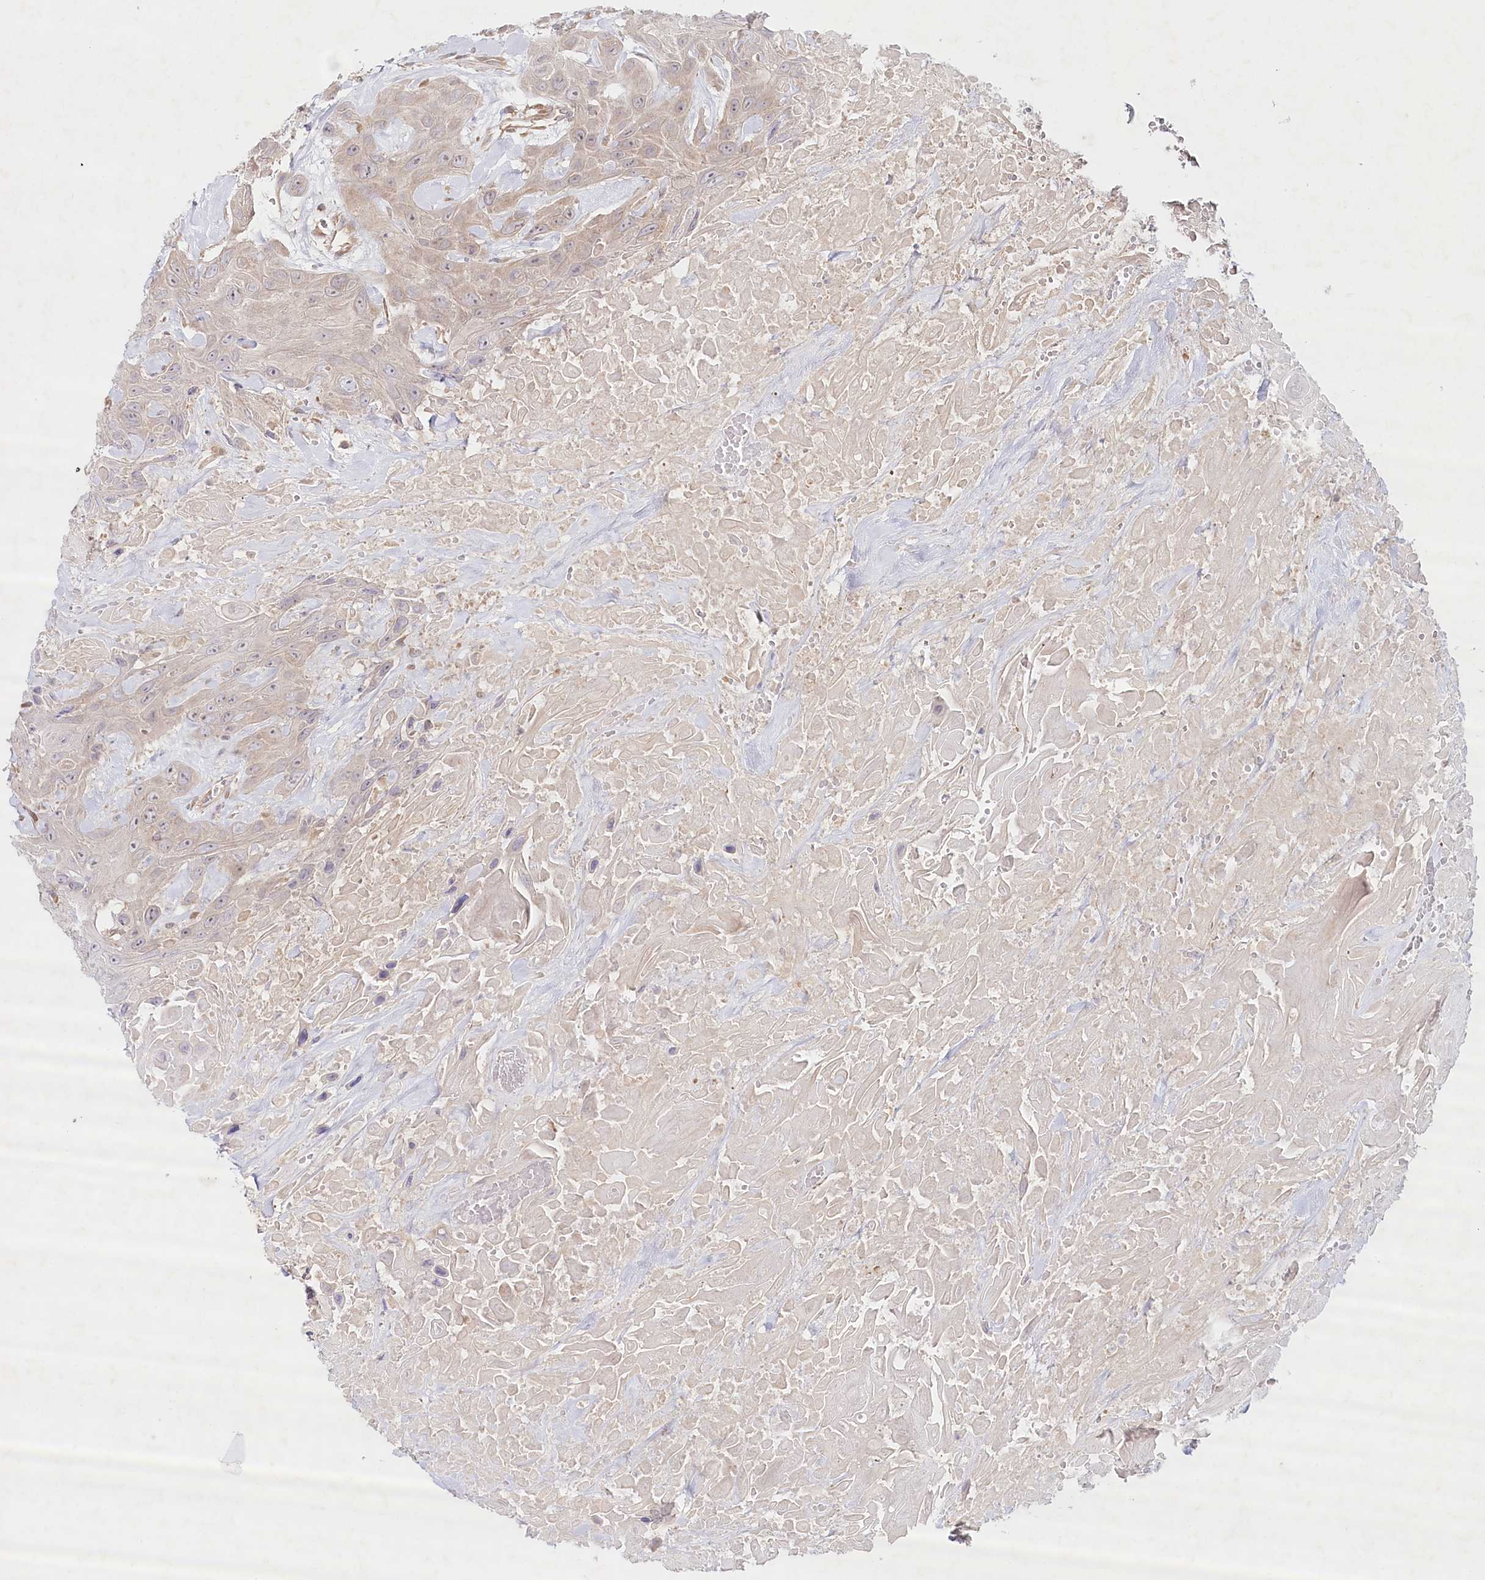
{"staining": {"intensity": "negative", "quantity": "none", "location": "none"}, "tissue": "head and neck cancer", "cell_type": "Tumor cells", "image_type": "cancer", "snomed": [{"axis": "morphology", "description": "Squamous cell carcinoma, NOS"}, {"axis": "topography", "description": "Head-Neck"}], "caption": "Tumor cells are negative for protein expression in human head and neck squamous cell carcinoma.", "gene": "TNIP1", "patient": {"sex": "male", "age": 81}}